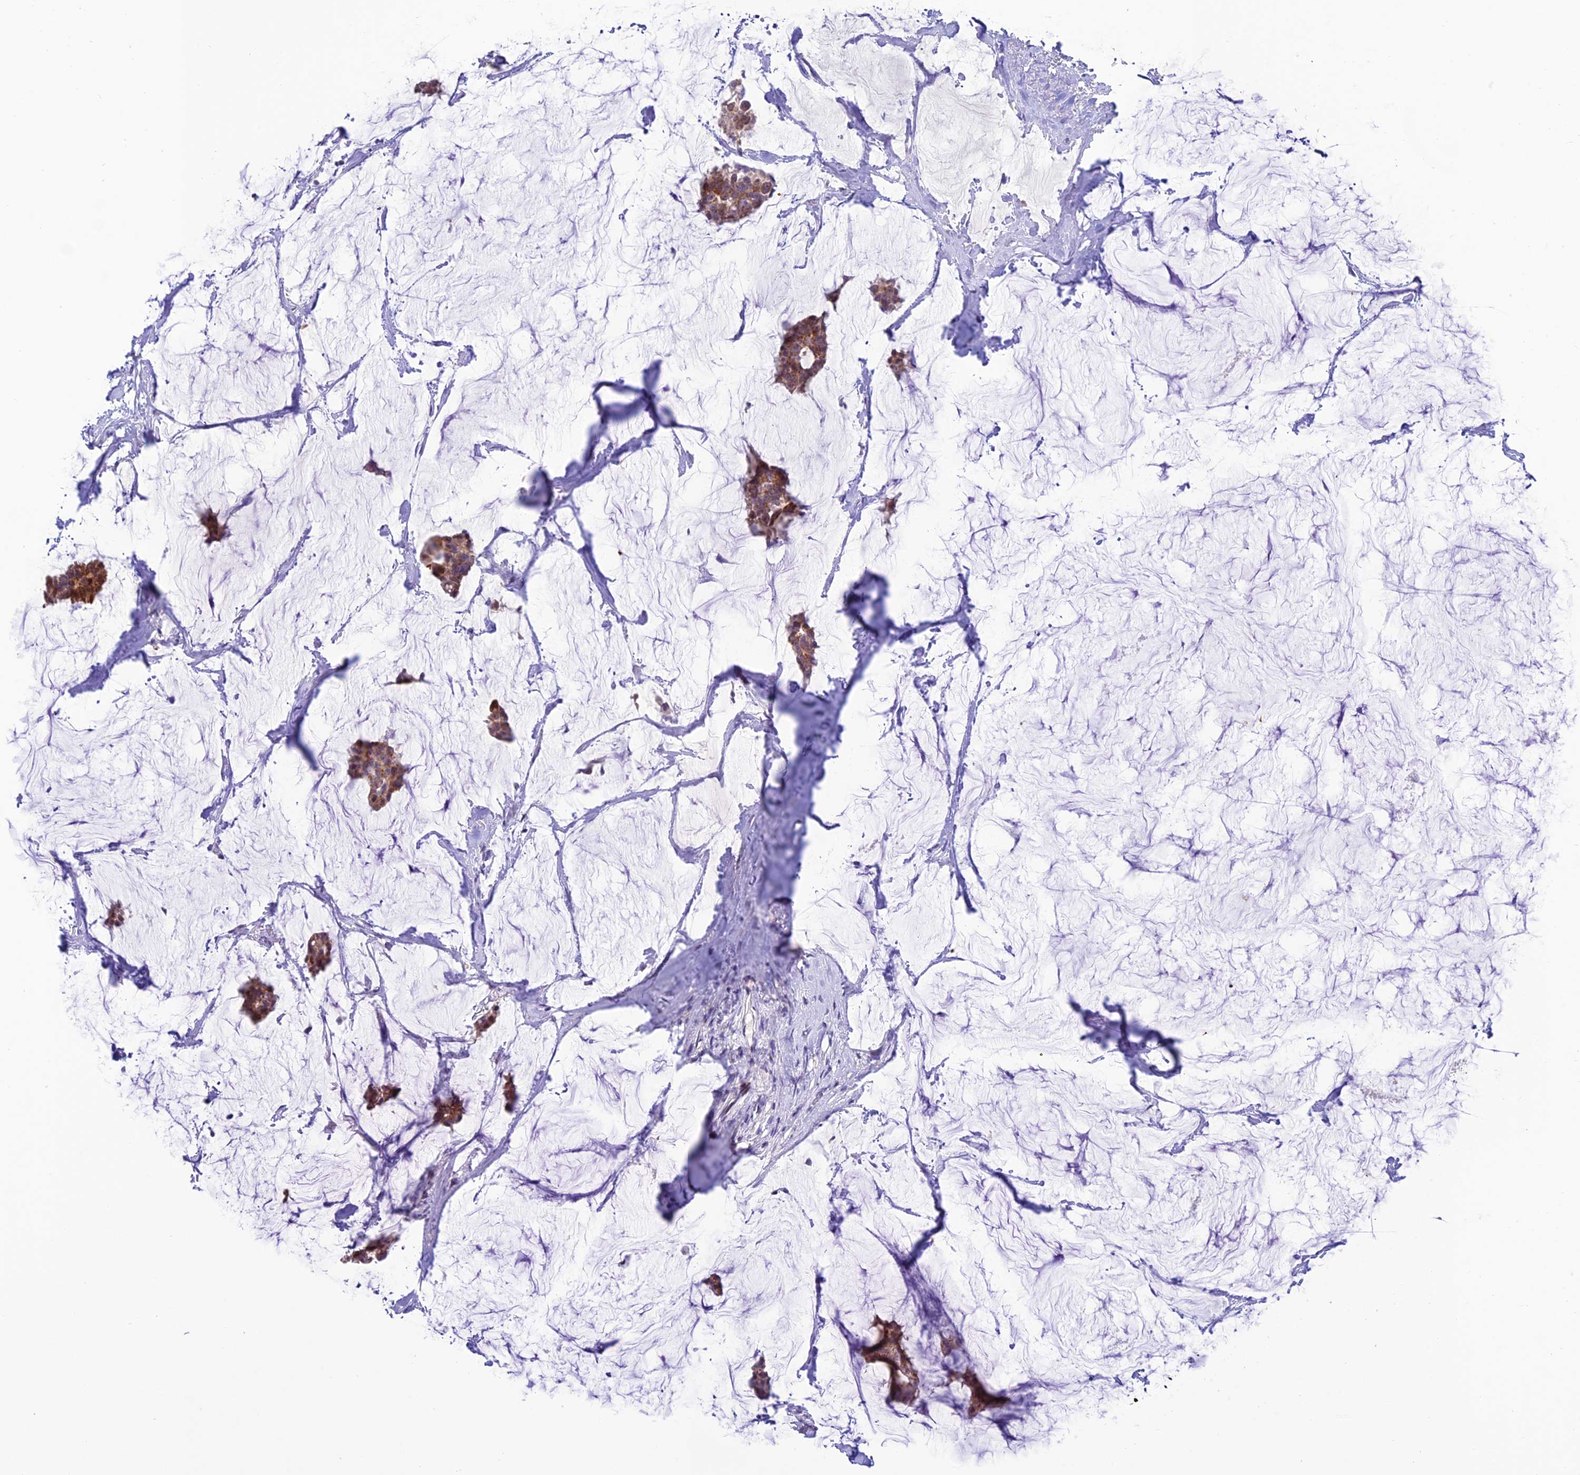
{"staining": {"intensity": "moderate", "quantity": ">75%", "location": "cytoplasmic/membranous"}, "tissue": "breast cancer", "cell_type": "Tumor cells", "image_type": "cancer", "snomed": [{"axis": "morphology", "description": "Duct carcinoma"}, {"axis": "topography", "description": "Breast"}], "caption": "Moderate cytoplasmic/membranous staining is identified in approximately >75% of tumor cells in breast cancer.", "gene": "SLC10A1", "patient": {"sex": "female", "age": 93}}